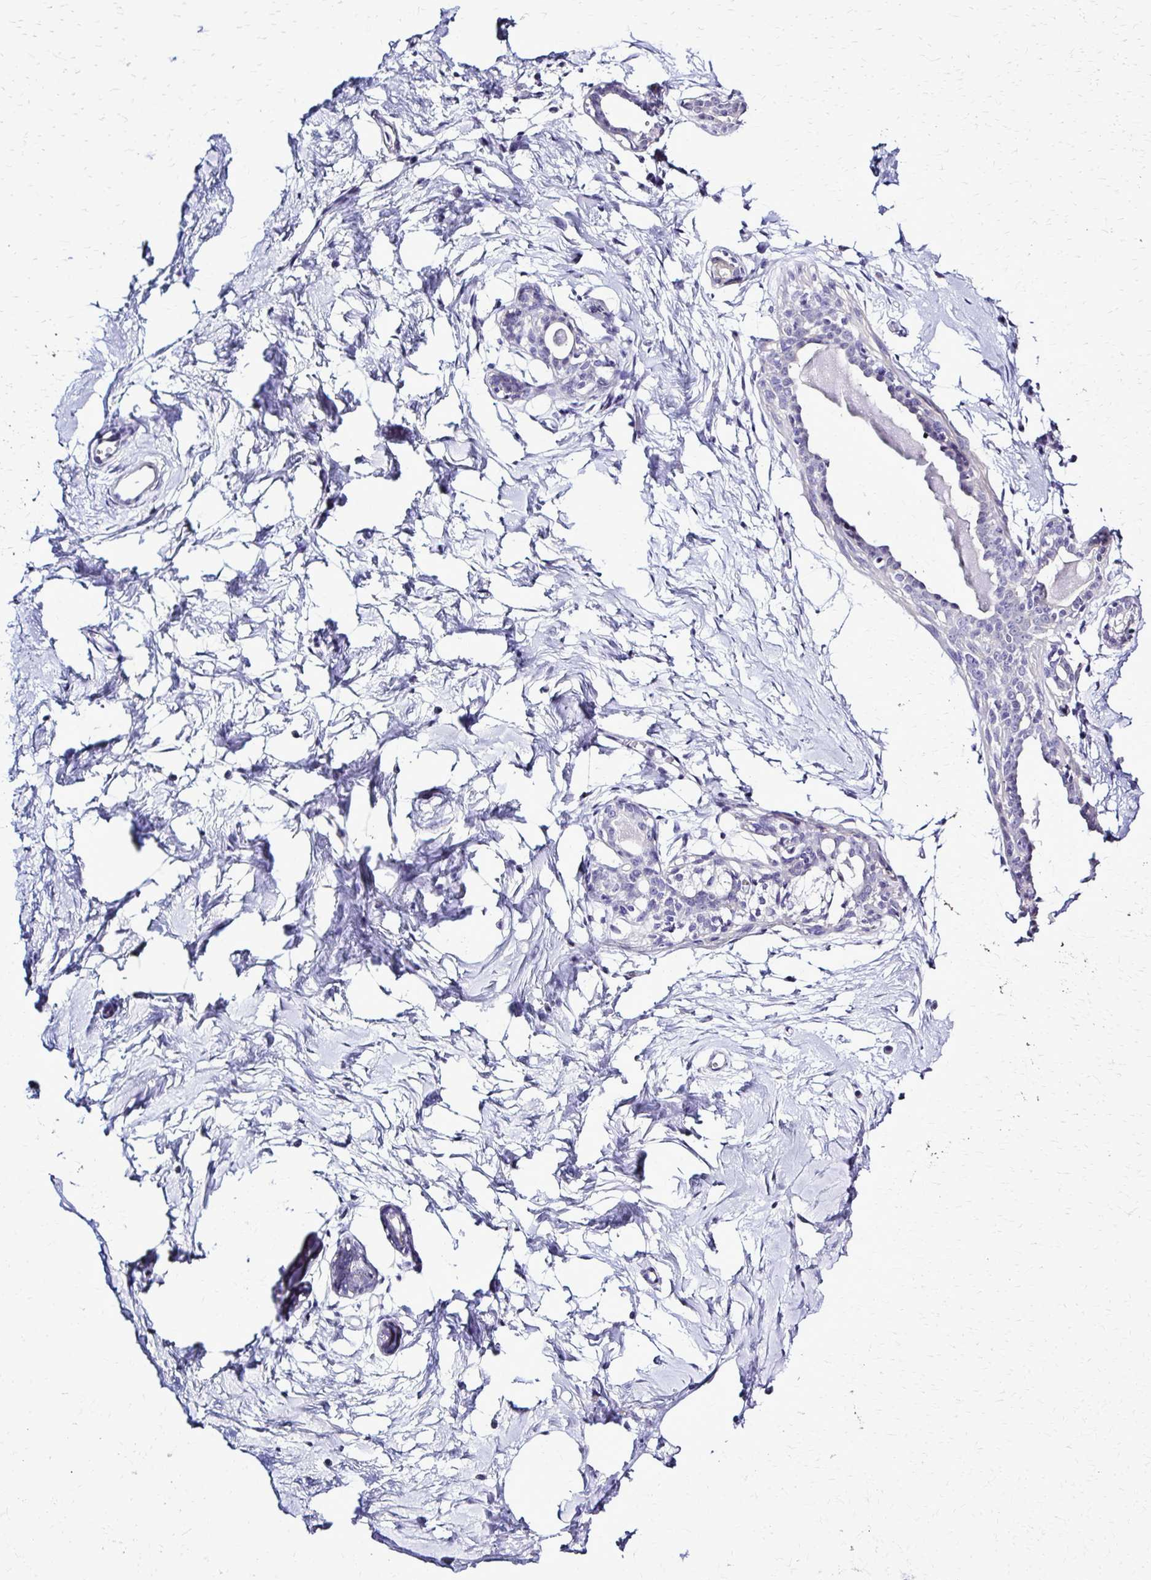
{"staining": {"intensity": "negative", "quantity": "none", "location": "none"}, "tissue": "breast", "cell_type": "Adipocytes", "image_type": "normal", "snomed": [{"axis": "morphology", "description": "Normal tissue, NOS"}, {"axis": "topography", "description": "Breast"}], "caption": "Immunohistochemistry photomicrograph of normal breast: human breast stained with DAB (3,3'-diaminobenzidine) reveals no significant protein positivity in adipocytes.", "gene": "RASL11B", "patient": {"sex": "female", "age": 45}}